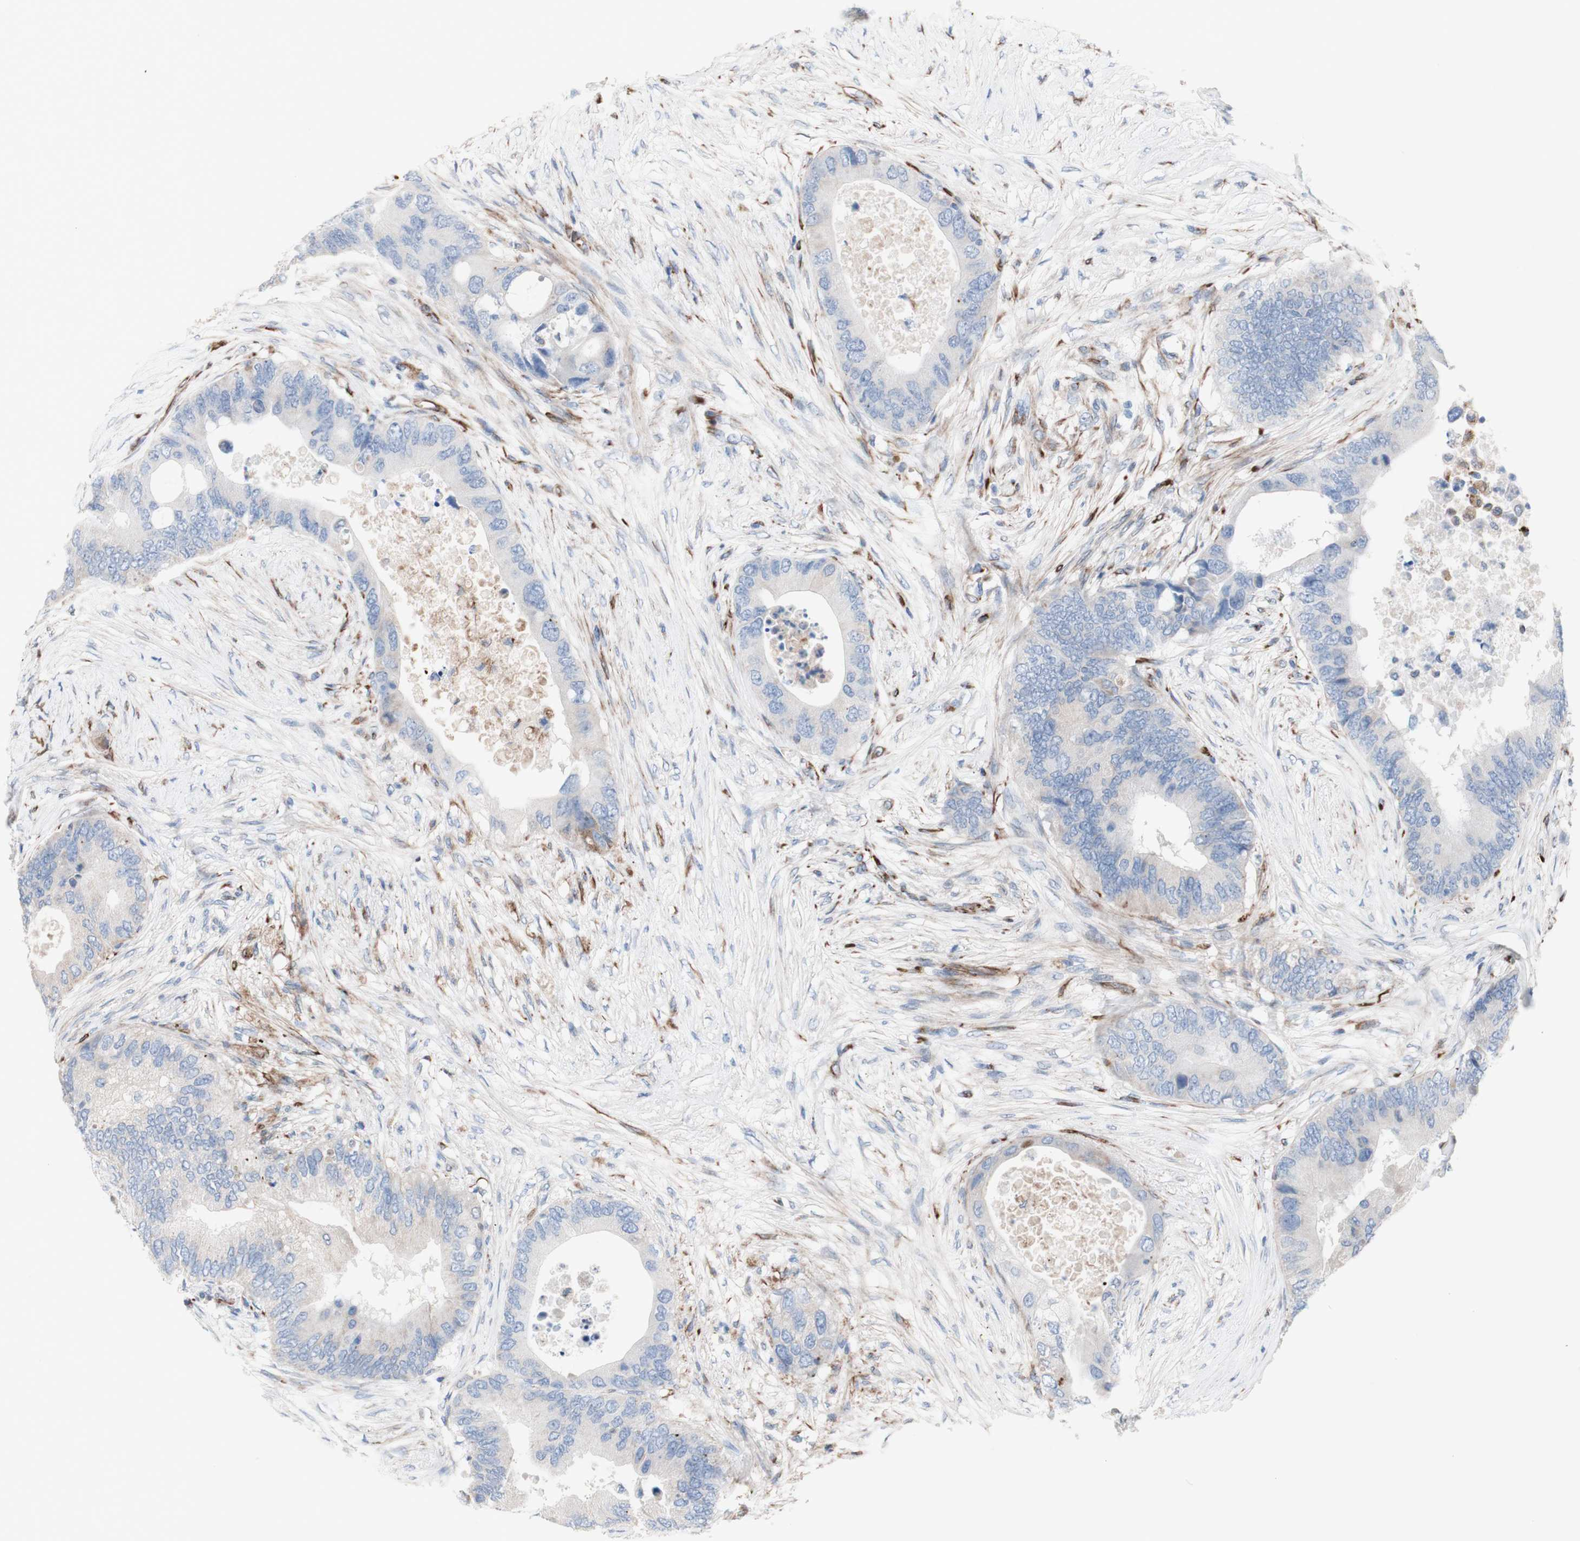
{"staining": {"intensity": "negative", "quantity": "none", "location": "none"}, "tissue": "colorectal cancer", "cell_type": "Tumor cells", "image_type": "cancer", "snomed": [{"axis": "morphology", "description": "Adenocarcinoma, NOS"}, {"axis": "topography", "description": "Colon"}], "caption": "Photomicrograph shows no significant protein staining in tumor cells of adenocarcinoma (colorectal). (Immunohistochemistry, brightfield microscopy, high magnification).", "gene": "AGPAT5", "patient": {"sex": "male", "age": 71}}